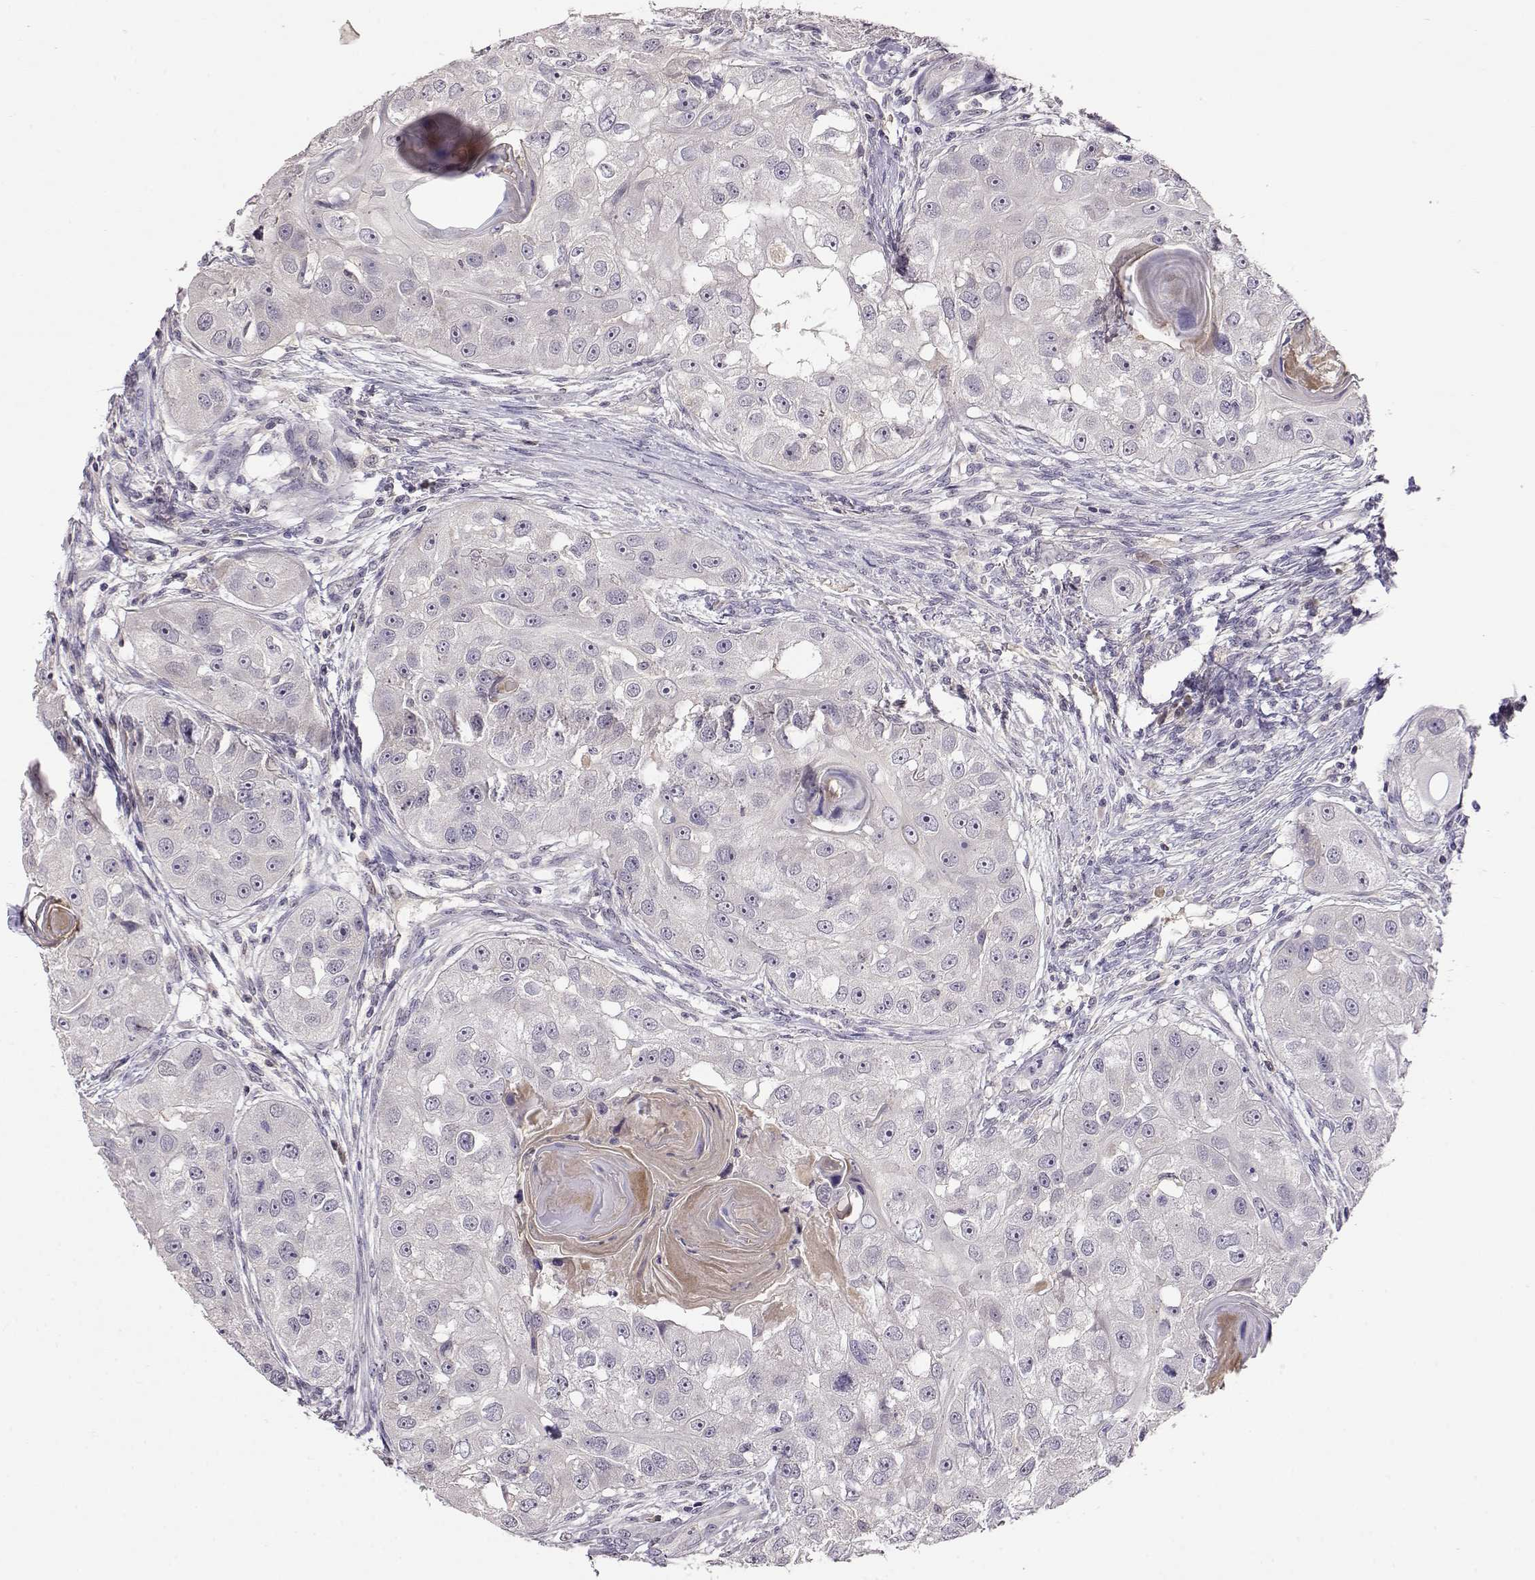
{"staining": {"intensity": "negative", "quantity": "none", "location": "none"}, "tissue": "head and neck cancer", "cell_type": "Tumor cells", "image_type": "cancer", "snomed": [{"axis": "morphology", "description": "Squamous cell carcinoma, NOS"}, {"axis": "topography", "description": "Head-Neck"}], "caption": "There is no significant expression in tumor cells of head and neck squamous cell carcinoma. Nuclei are stained in blue.", "gene": "TACR1", "patient": {"sex": "male", "age": 51}}